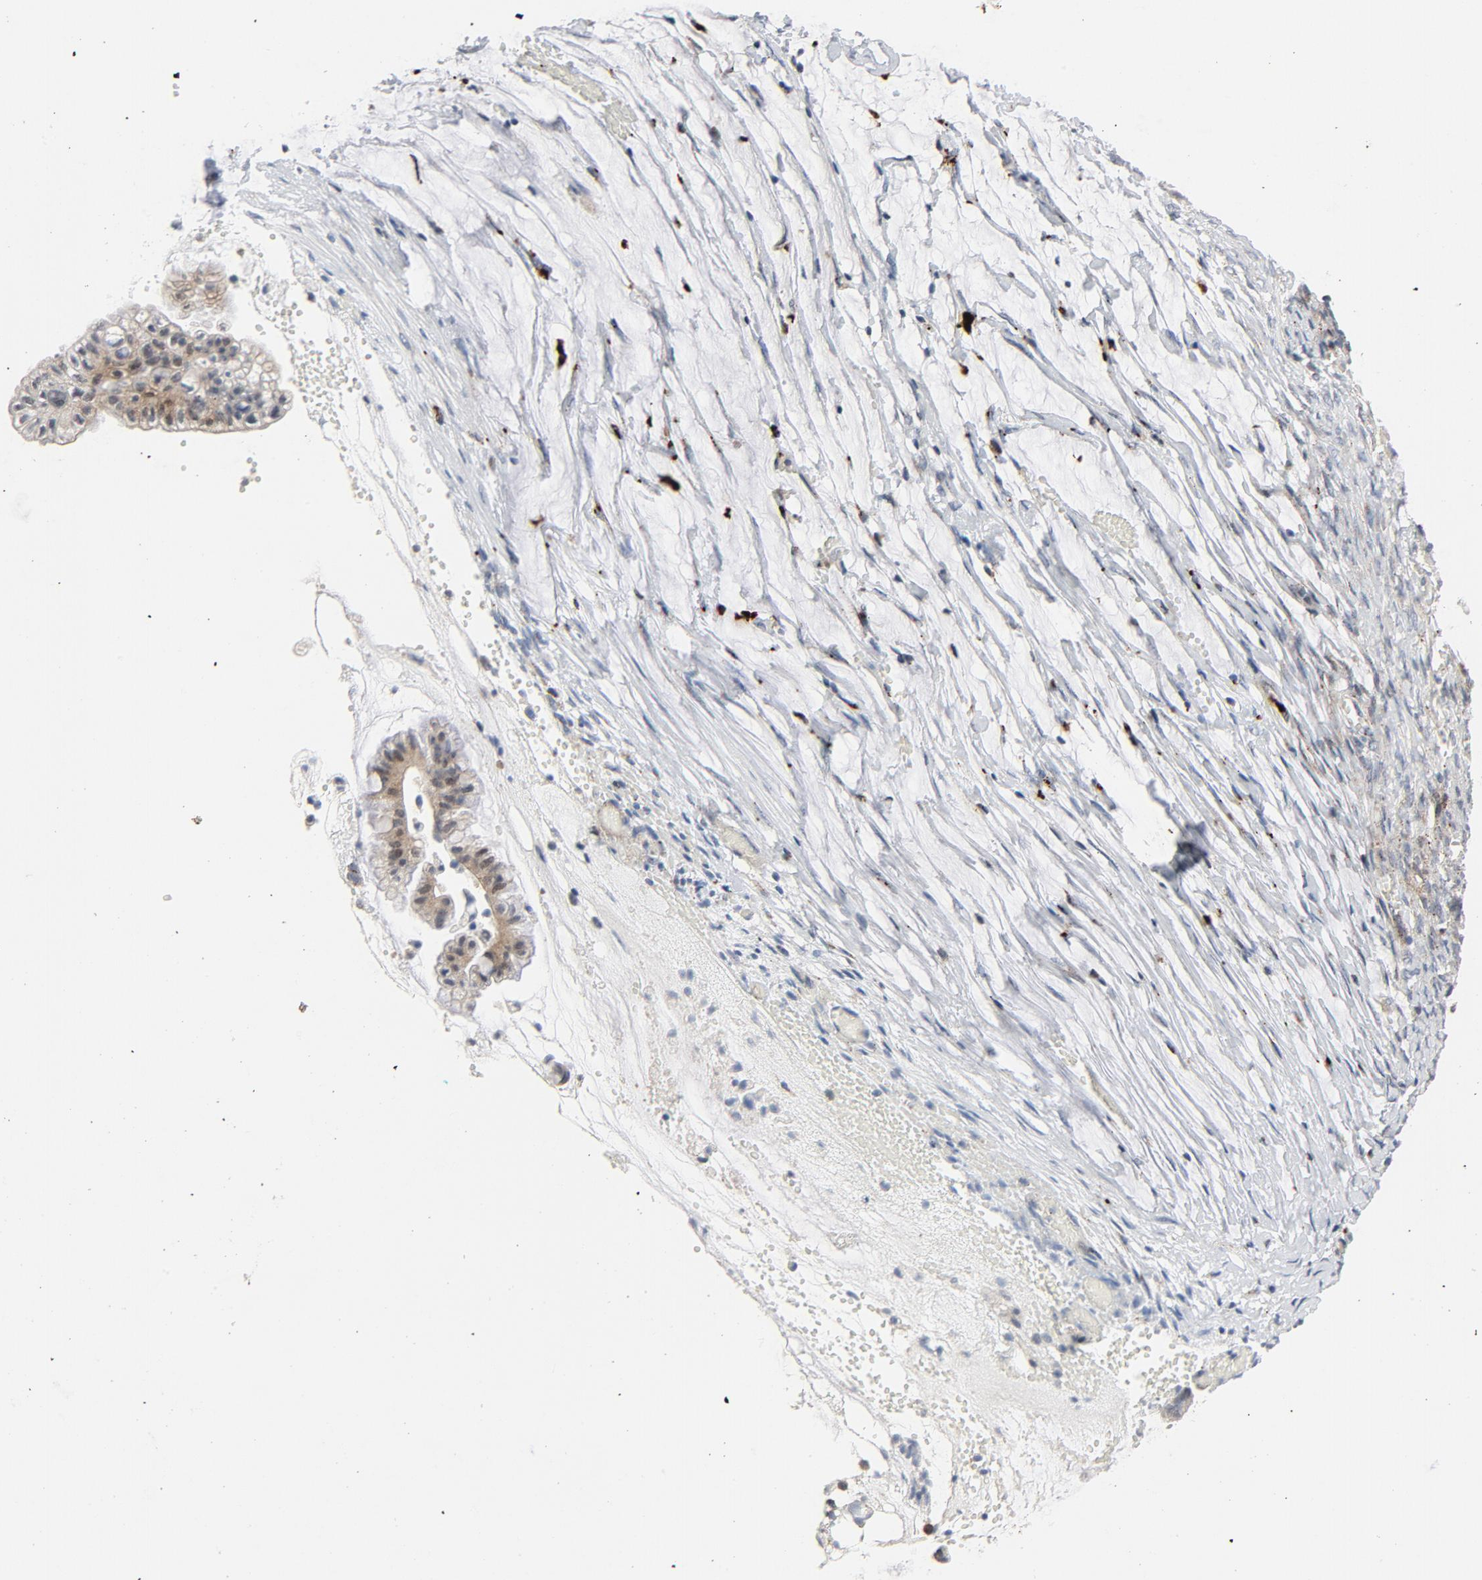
{"staining": {"intensity": "weak", "quantity": ">75%", "location": "cytoplasmic/membranous"}, "tissue": "ovarian cancer", "cell_type": "Tumor cells", "image_type": "cancer", "snomed": [{"axis": "morphology", "description": "Cystadenocarcinoma, serous, NOS"}, {"axis": "topography", "description": "Ovary"}], "caption": "Human serous cystadenocarcinoma (ovarian) stained for a protein (brown) demonstrates weak cytoplasmic/membranous positive positivity in approximately >75% of tumor cells.", "gene": "AKT2", "patient": {"sex": "female", "age": 66}}